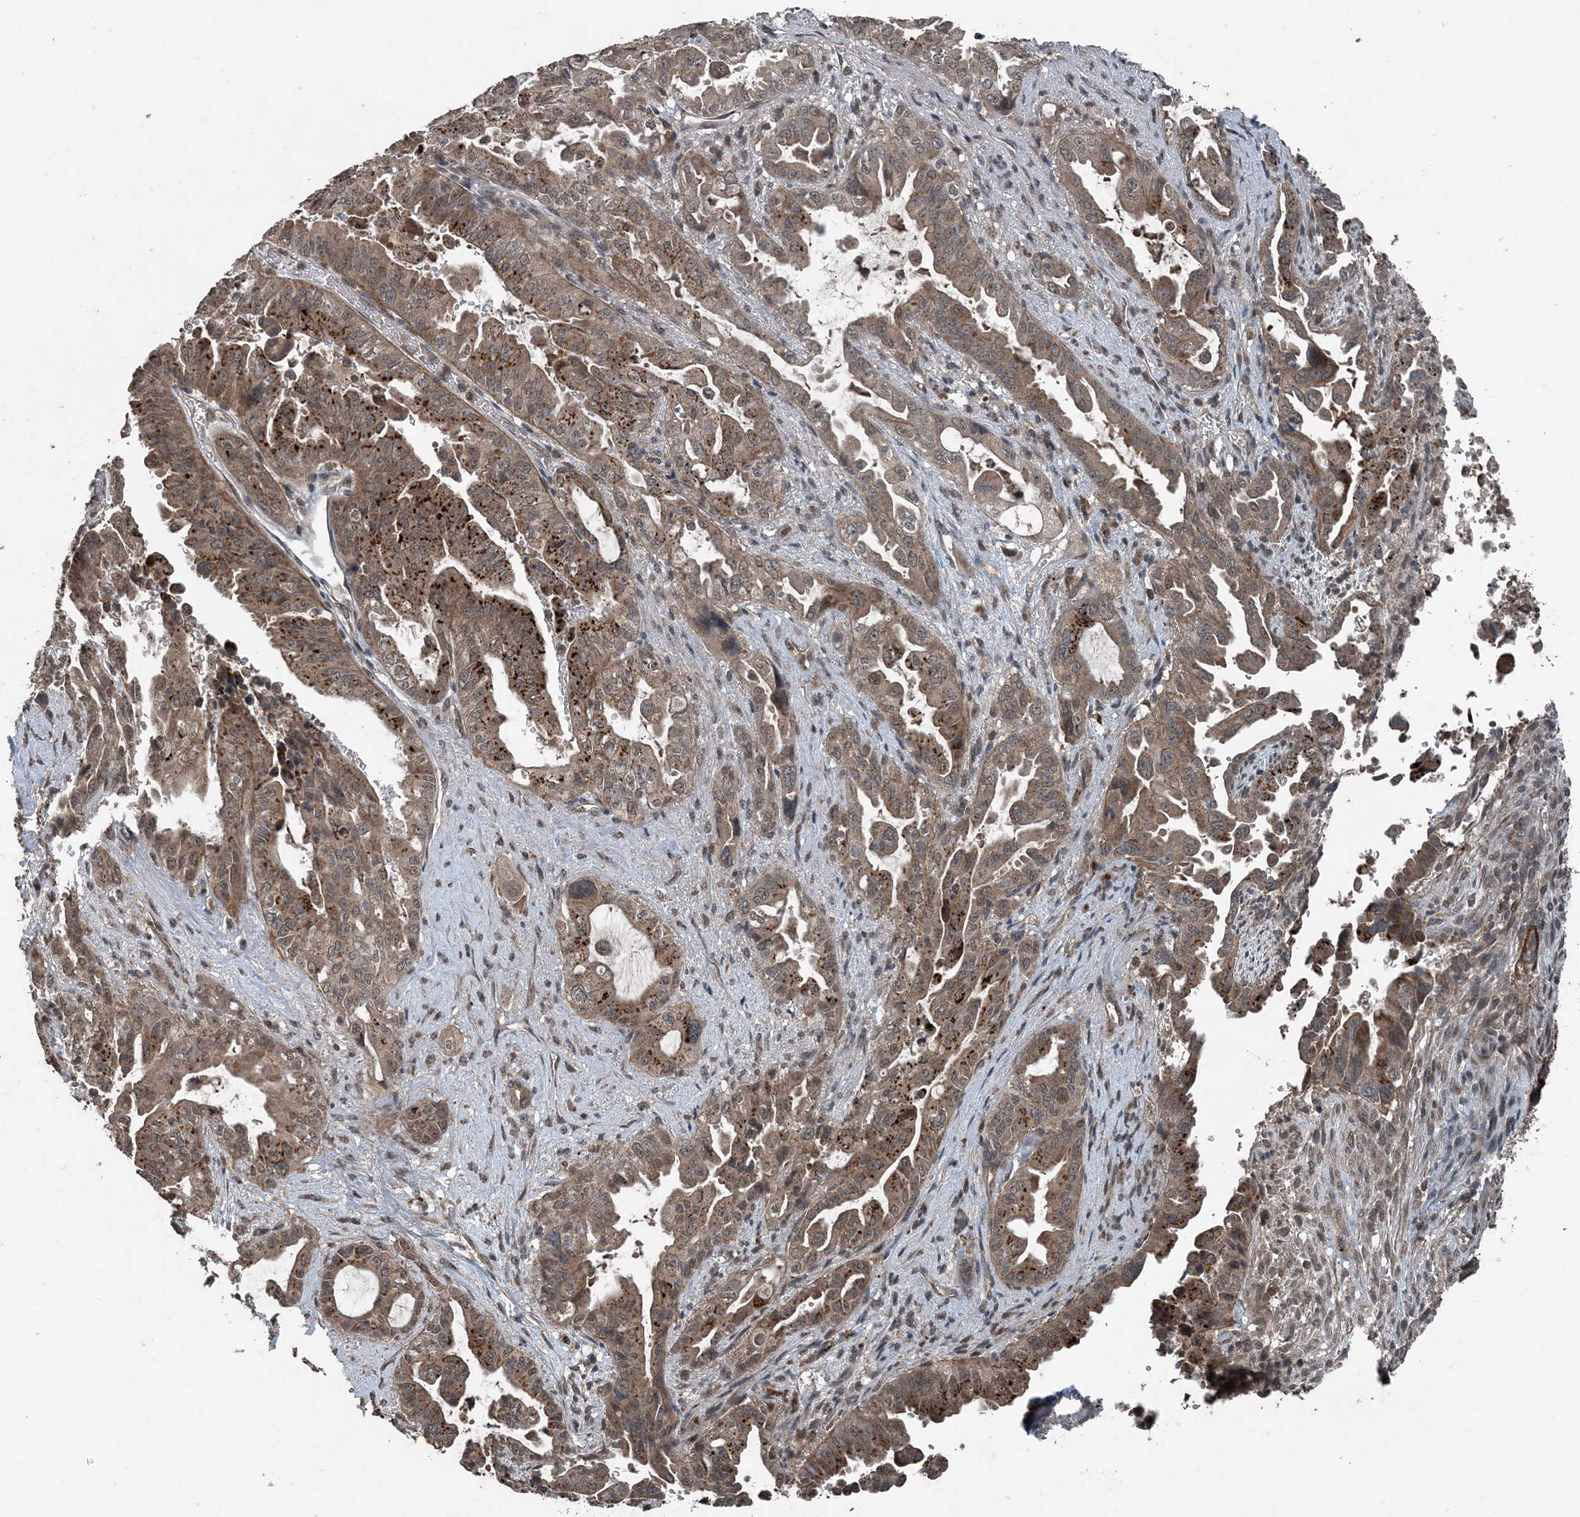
{"staining": {"intensity": "moderate", "quantity": ">75%", "location": "cytoplasmic/membranous"}, "tissue": "pancreatic cancer", "cell_type": "Tumor cells", "image_type": "cancer", "snomed": [{"axis": "morphology", "description": "Adenocarcinoma, NOS"}, {"axis": "topography", "description": "Pancreas"}], "caption": "Tumor cells display medium levels of moderate cytoplasmic/membranous expression in approximately >75% of cells in human pancreatic cancer. Using DAB (brown) and hematoxylin (blue) stains, captured at high magnification using brightfield microscopy.", "gene": "CFL1", "patient": {"sex": "male", "age": 70}}